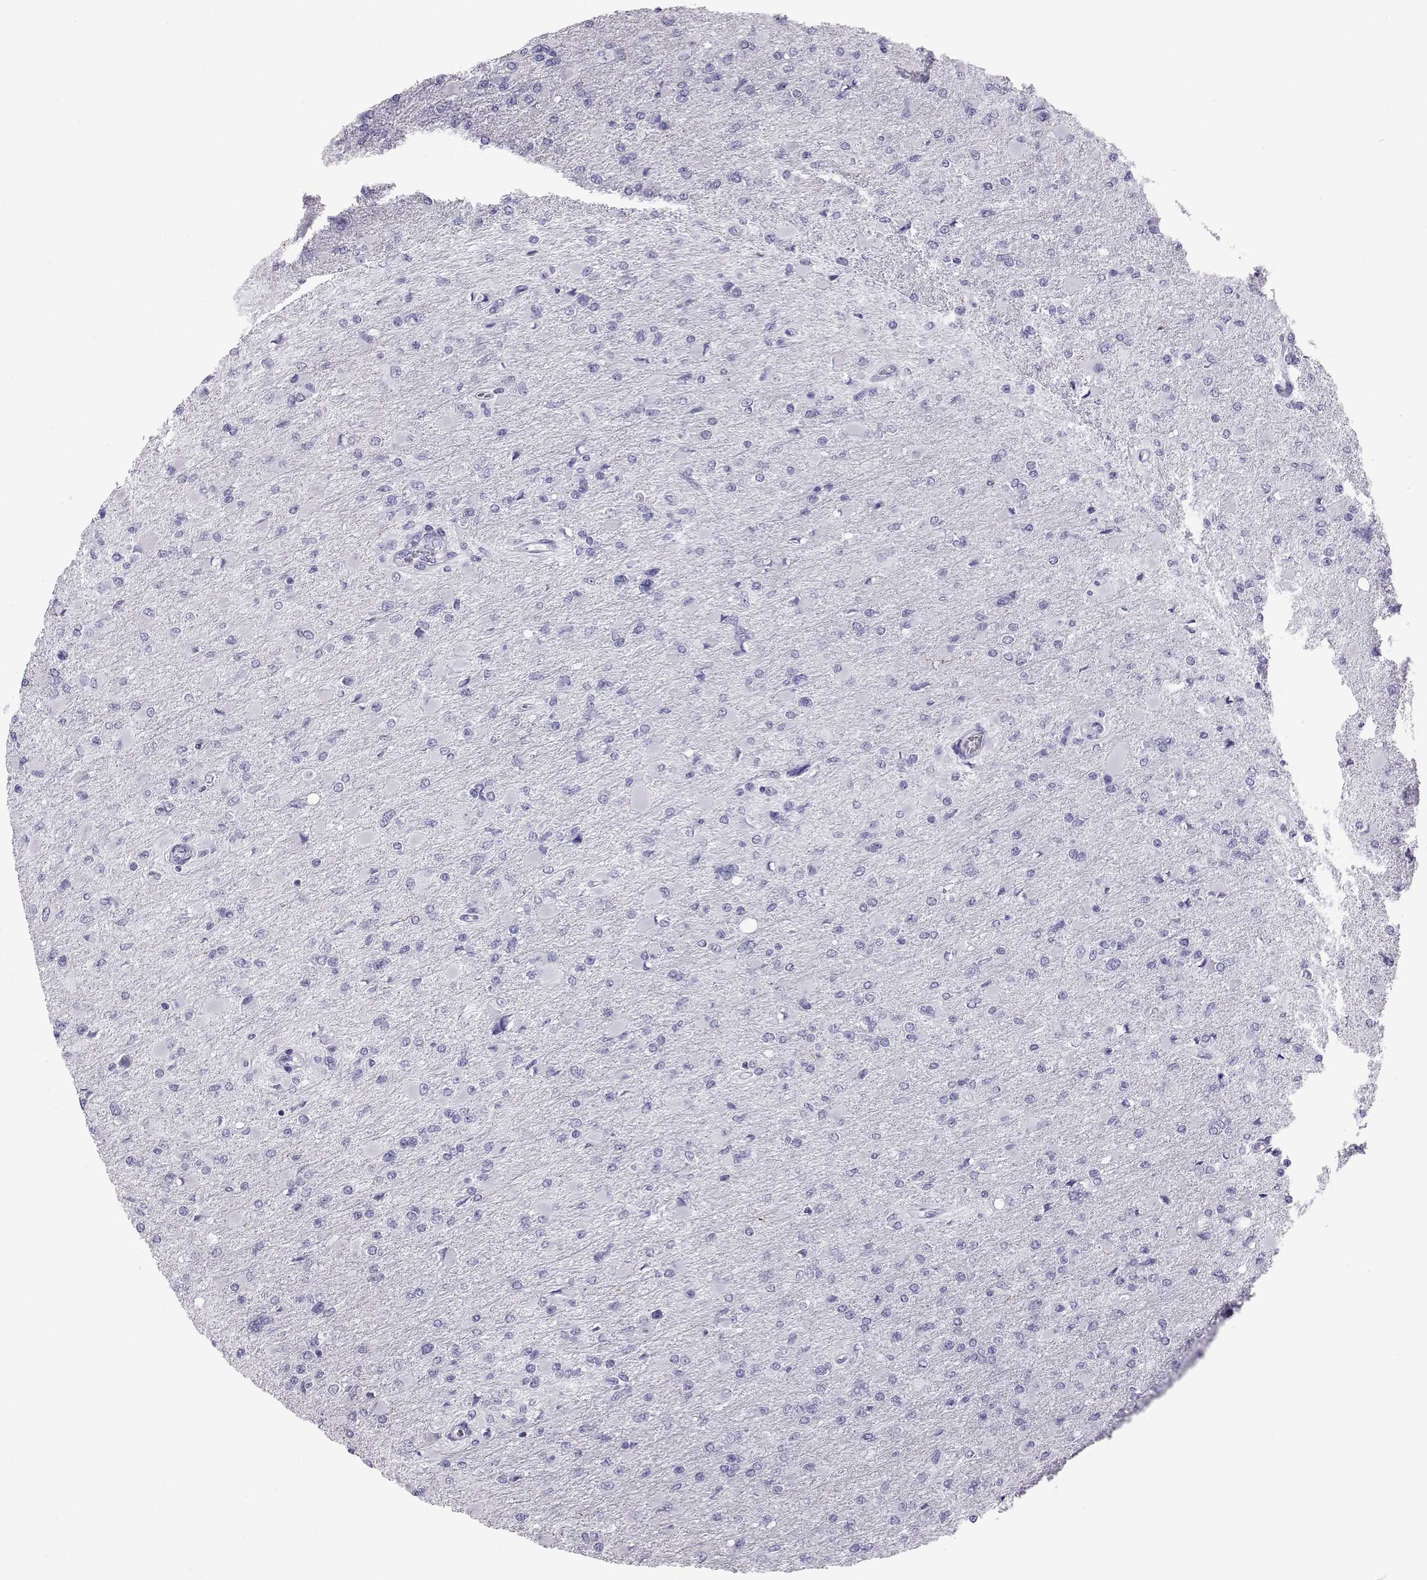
{"staining": {"intensity": "negative", "quantity": "none", "location": "none"}, "tissue": "glioma", "cell_type": "Tumor cells", "image_type": "cancer", "snomed": [{"axis": "morphology", "description": "Glioma, malignant, High grade"}, {"axis": "topography", "description": "Cerebral cortex"}], "caption": "Glioma was stained to show a protein in brown. There is no significant positivity in tumor cells. (DAB immunohistochemistry (IHC) visualized using brightfield microscopy, high magnification).", "gene": "SST", "patient": {"sex": "female", "age": 36}}